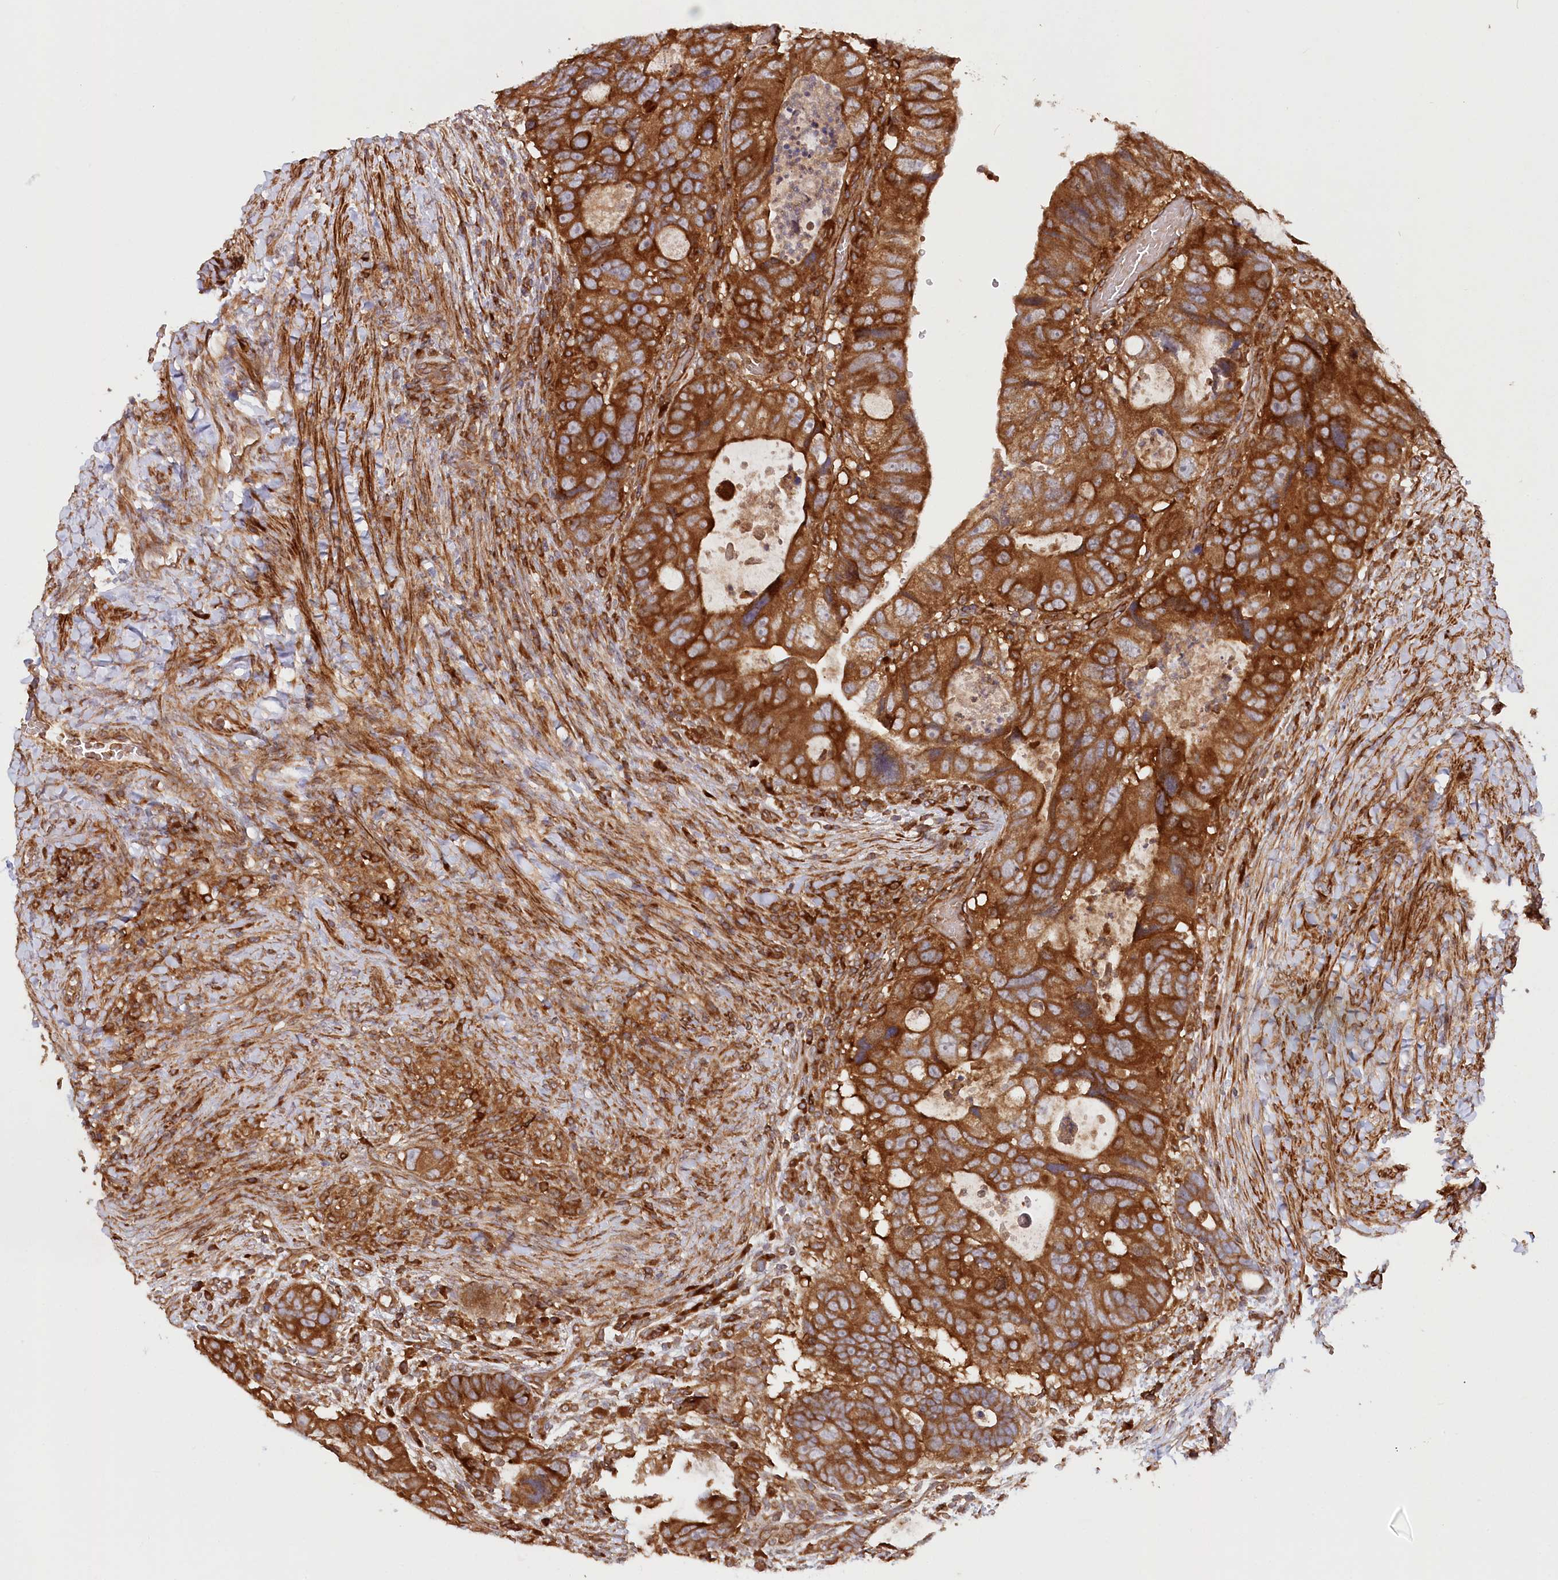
{"staining": {"intensity": "strong", "quantity": ">75%", "location": "cytoplasmic/membranous"}, "tissue": "colorectal cancer", "cell_type": "Tumor cells", "image_type": "cancer", "snomed": [{"axis": "morphology", "description": "Adenocarcinoma, NOS"}, {"axis": "topography", "description": "Rectum"}], "caption": "Brown immunohistochemical staining in colorectal adenocarcinoma displays strong cytoplasmic/membranous expression in approximately >75% of tumor cells.", "gene": "PAIP2", "patient": {"sex": "male", "age": 59}}